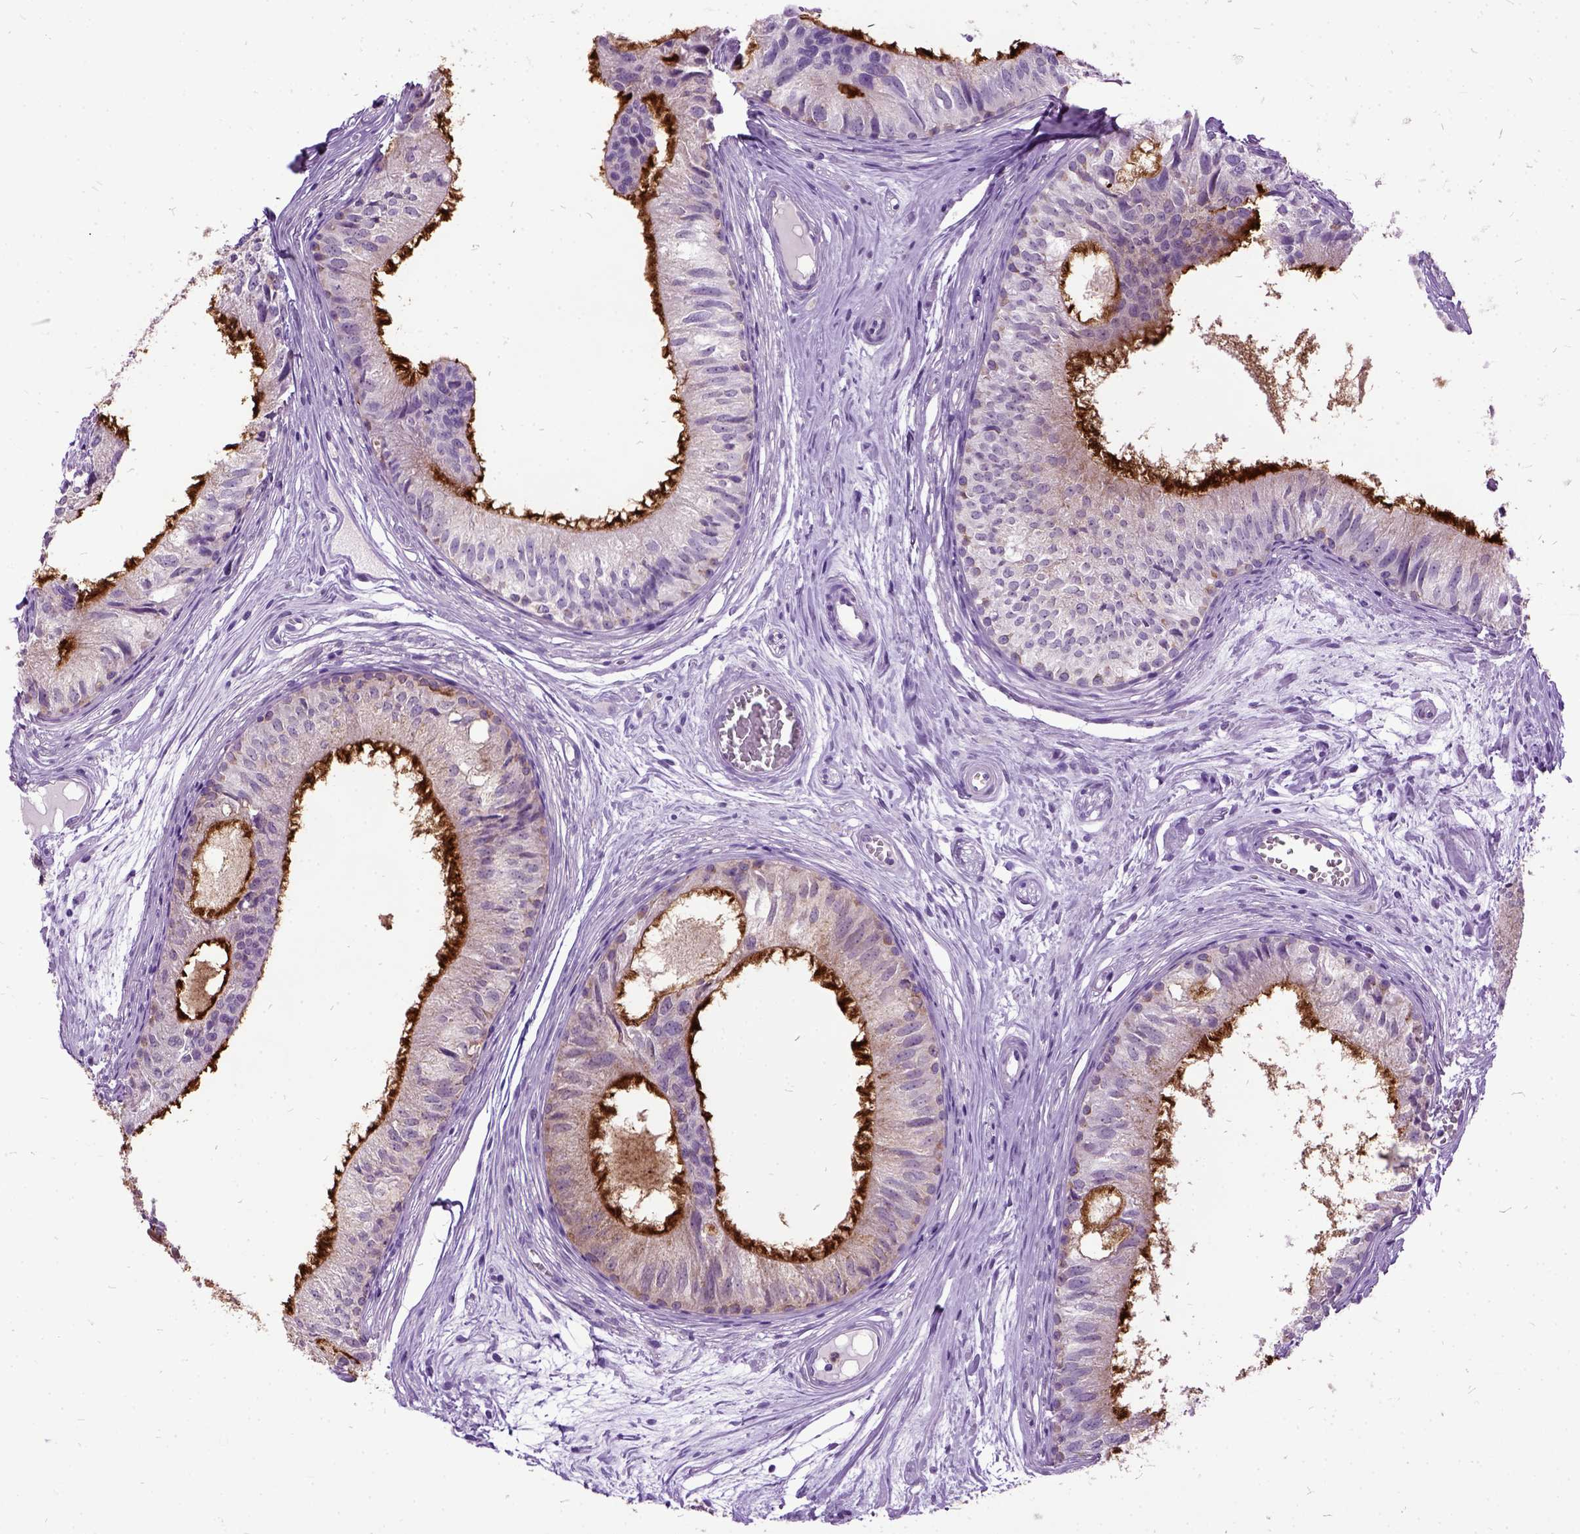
{"staining": {"intensity": "strong", "quantity": ">75%", "location": "cytoplasmic/membranous"}, "tissue": "epididymis", "cell_type": "Glandular cells", "image_type": "normal", "snomed": [{"axis": "morphology", "description": "Normal tissue, NOS"}, {"axis": "topography", "description": "Epididymis"}], "caption": "Epididymis stained for a protein displays strong cytoplasmic/membranous positivity in glandular cells. The staining was performed using DAB (3,3'-diaminobenzidine), with brown indicating positive protein expression. Nuclei are stained blue with hematoxylin.", "gene": "MME", "patient": {"sex": "male", "age": 25}}